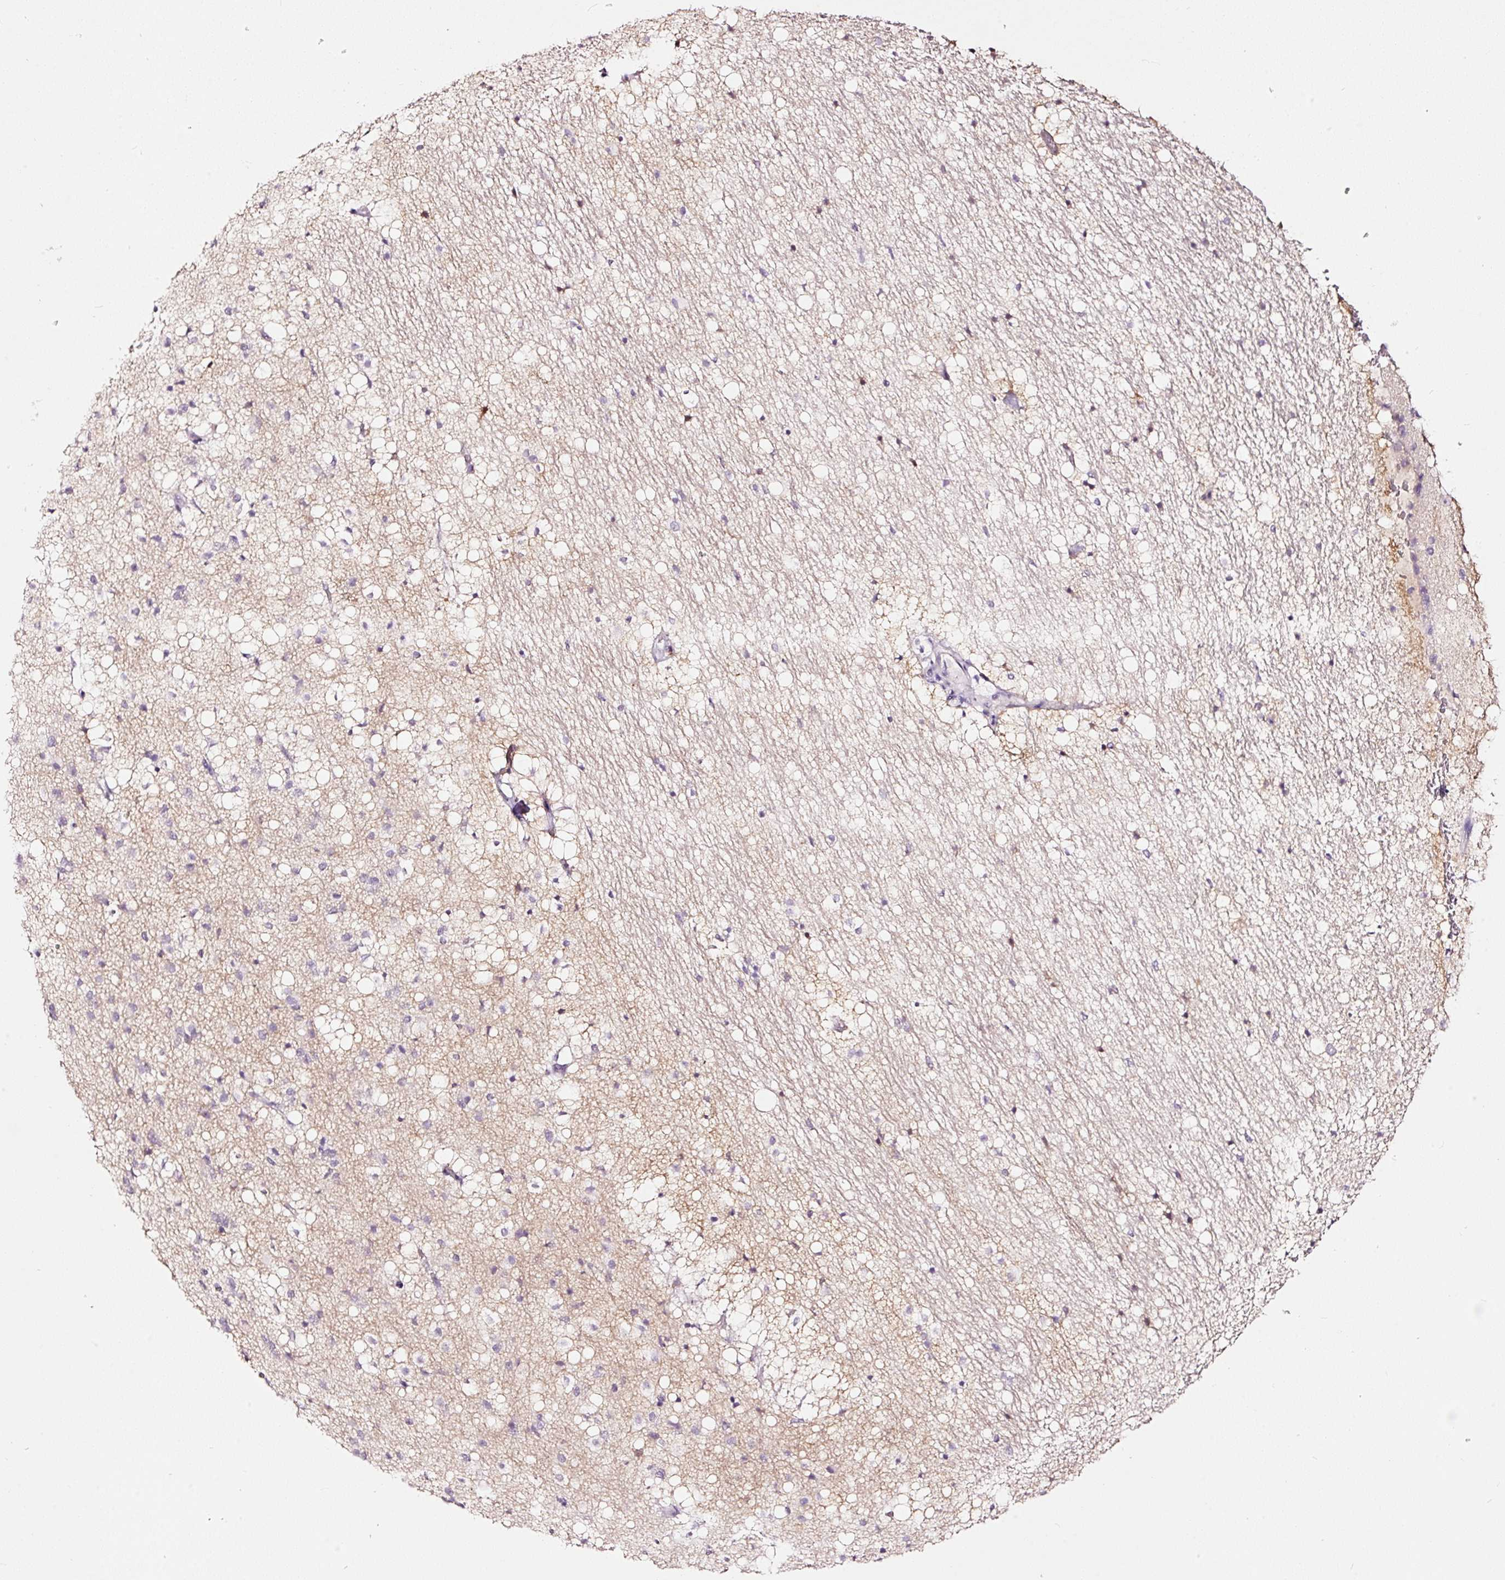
{"staining": {"intensity": "negative", "quantity": "none", "location": "none"}, "tissue": "caudate", "cell_type": "Glial cells", "image_type": "normal", "snomed": [{"axis": "morphology", "description": "Normal tissue, NOS"}, {"axis": "topography", "description": "Lateral ventricle wall"}], "caption": "Histopathology image shows no significant protein staining in glial cells of unremarkable caudate.", "gene": "LAMP3", "patient": {"sex": "male", "age": 37}}